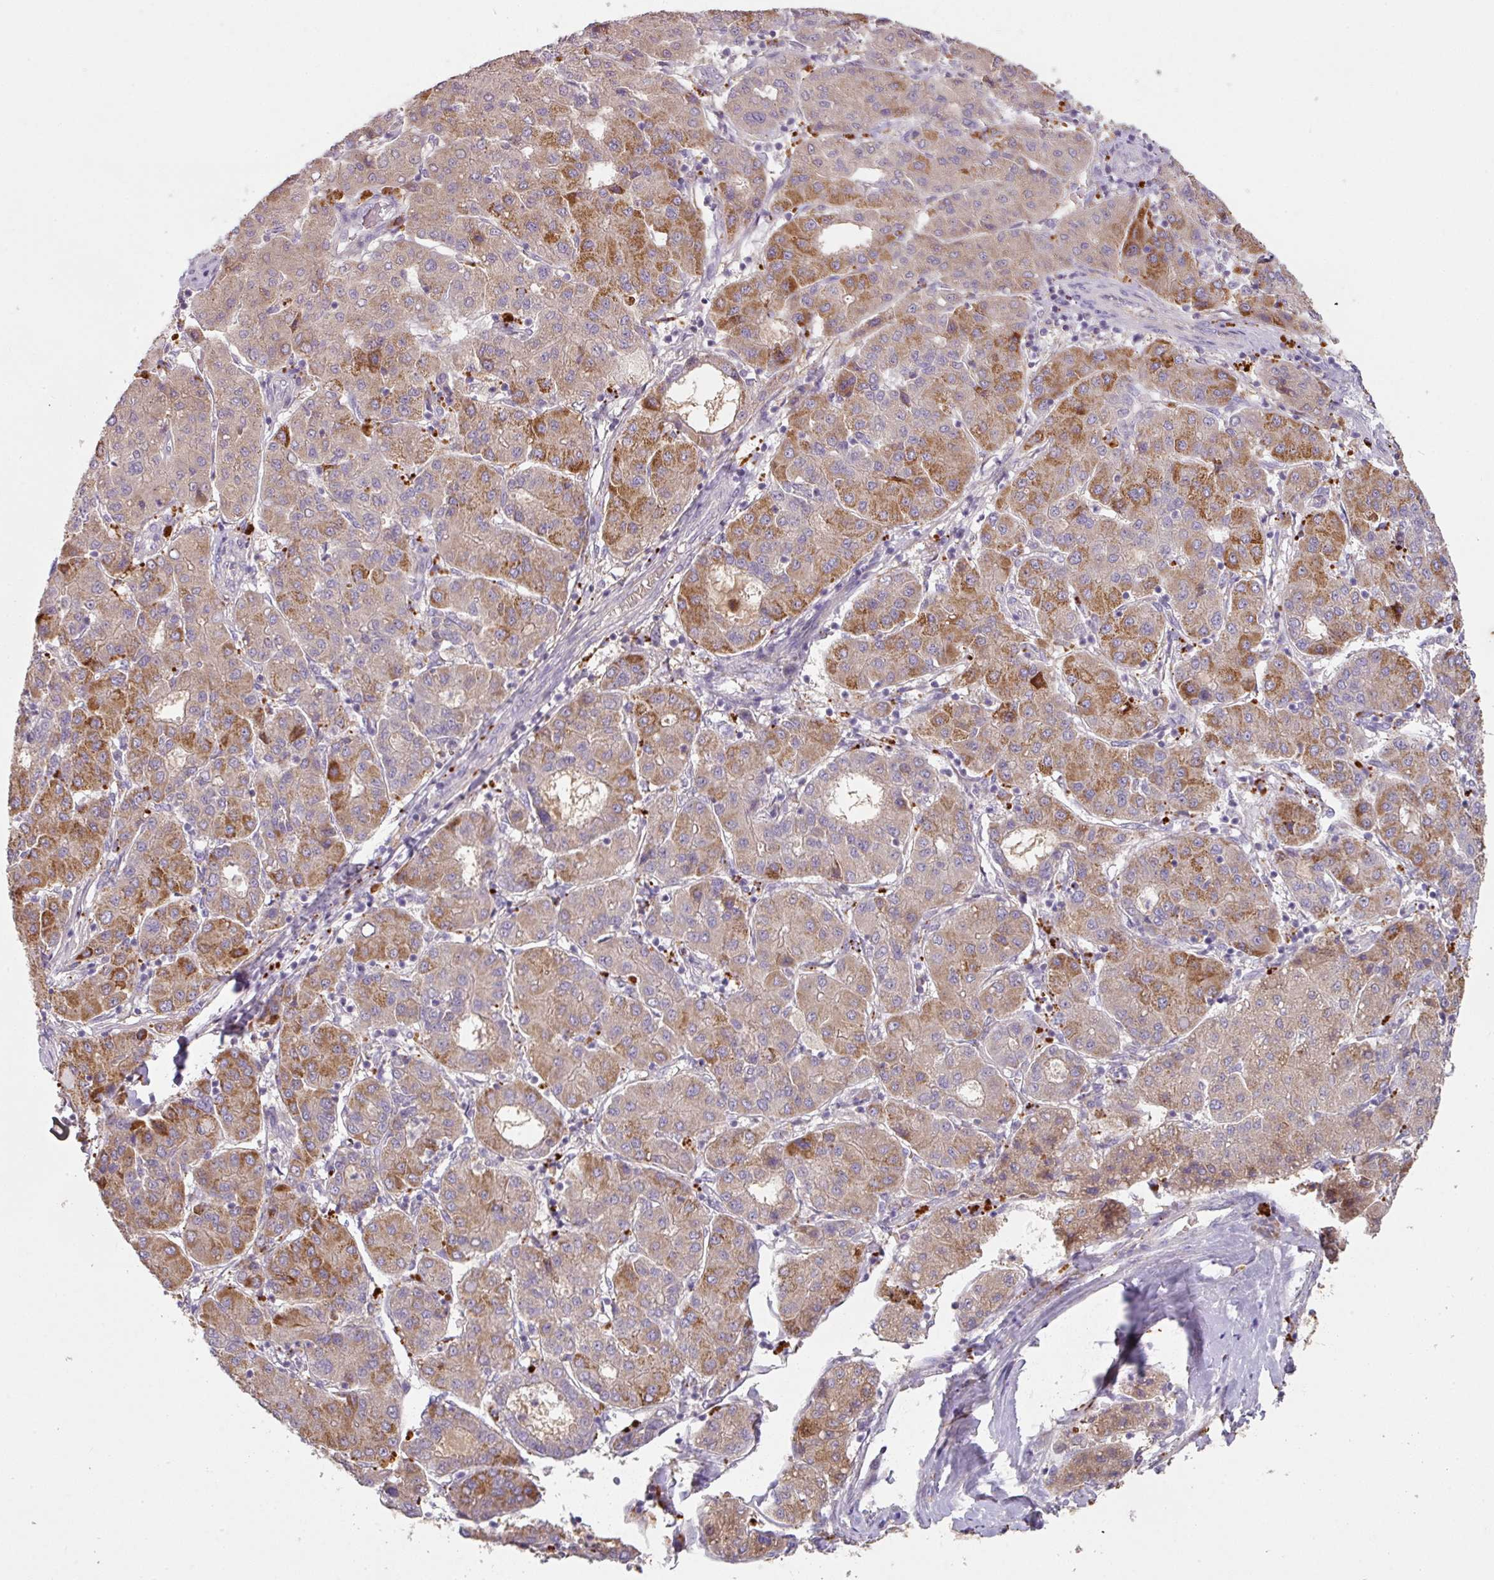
{"staining": {"intensity": "moderate", "quantity": "25%-75%", "location": "cytoplasmic/membranous"}, "tissue": "liver cancer", "cell_type": "Tumor cells", "image_type": "cancer", "snomed": [{"axis": "morphology", "description": "Carcinoma, Hepatocellular, NOS"}, {"axis": "topography", "description": "Liver"}], "caption": "A photomicrograph of human liver cancer (hepatocellular carcinoma) stained for a protein demonstrates moderate cytoplasmic/membranous brown staining in tumor cells. (DAB (3,3'-diaminobenzidine) IHC with brightfield microscopy, high magnification).", "gene": "ZNF266", "patient": {"sex": "male", "age": 65}}